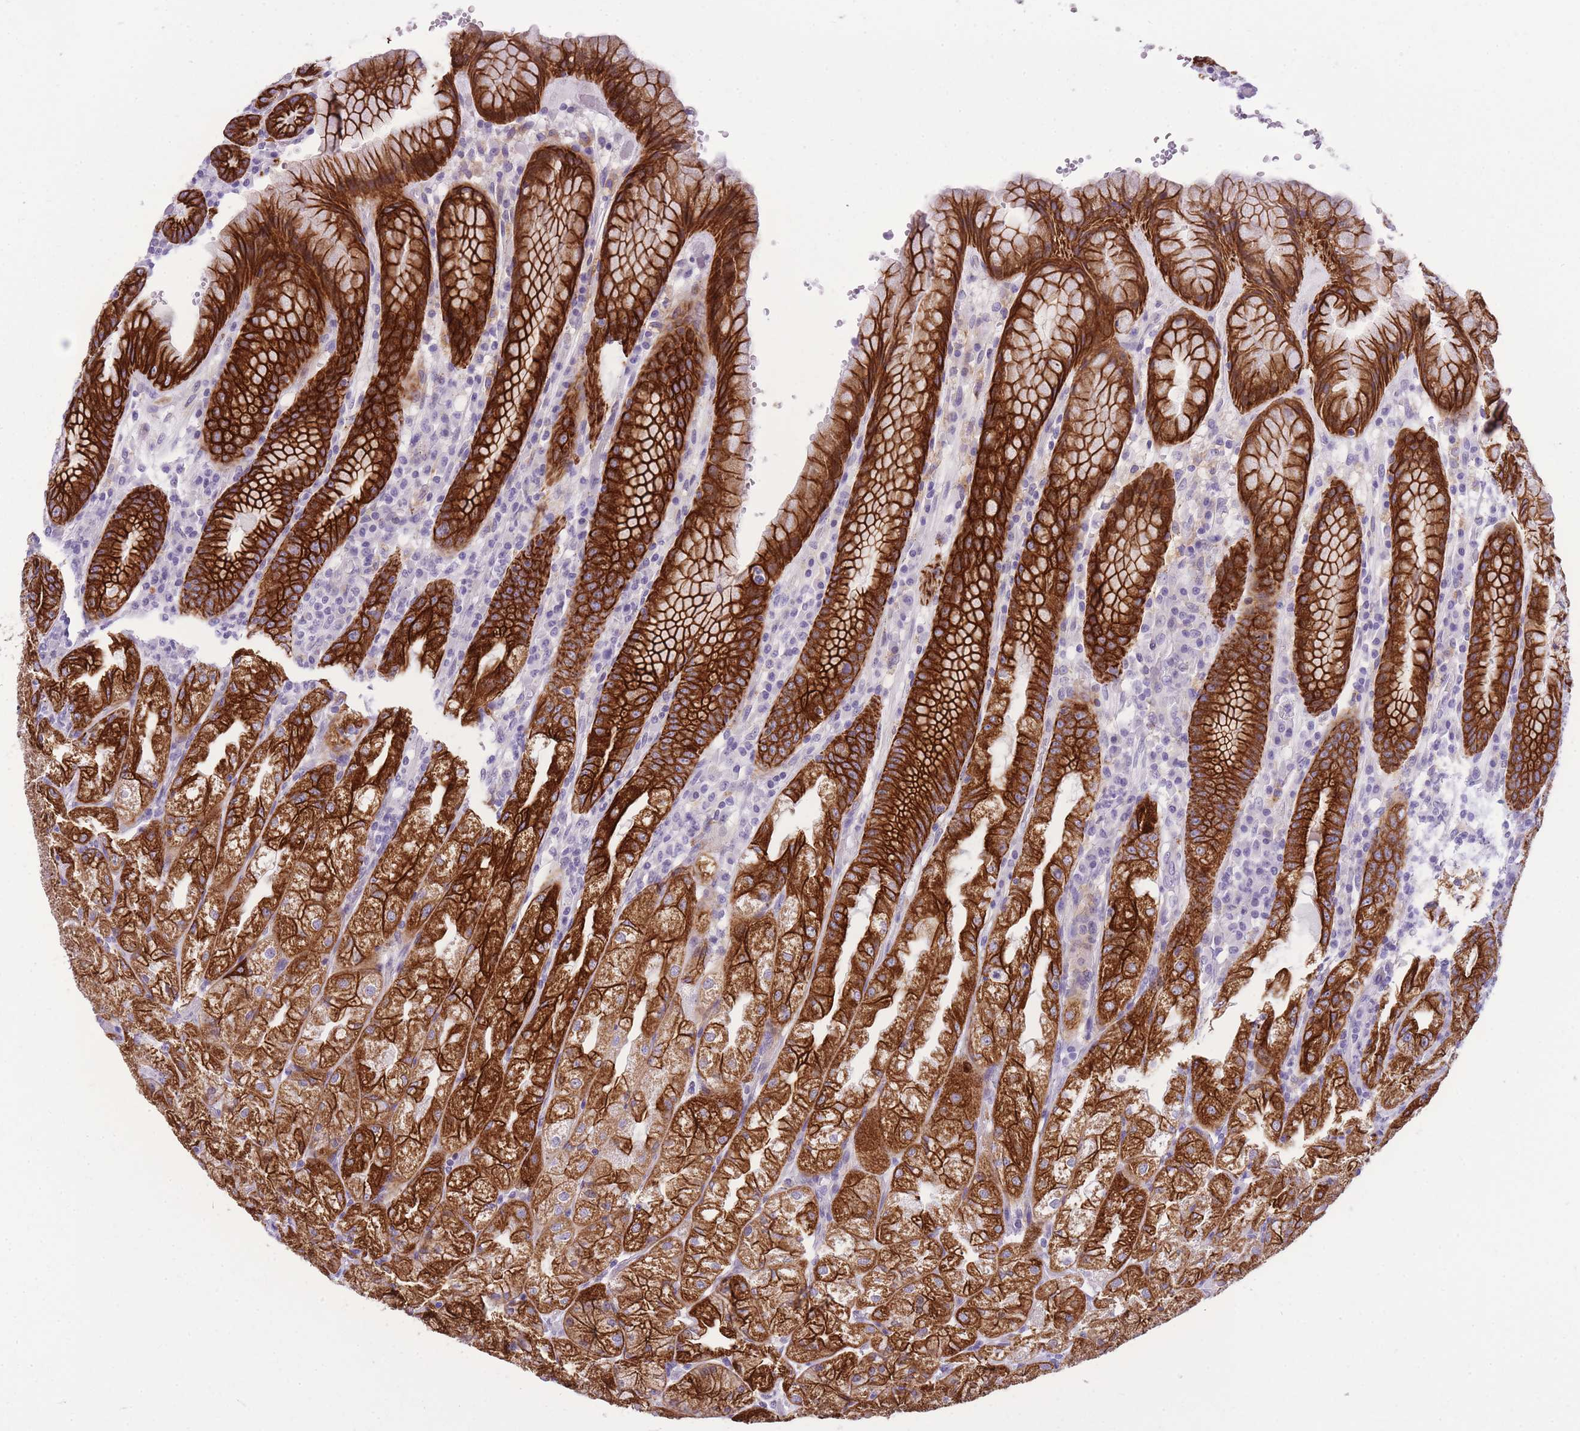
{"staining": {"intensity": "strong", "quantity": ">75%", "location": "cytoplasmic/membranous"}, "tissue": "stomach", "cell_type": "Glandular cells", "image_type": "normal", "snomed": [{"axis": "morphology", "description": "Normal tissue, NOS"}, {"axis": "topography", "description": "Stomach, upper"}], "caption": "Stomach stained with DAB (3,3'-diaminobenzidine) IHC shows high levels of strong cytoplasmic/membranous expression in approximately >75% of glandular cells. The staining is performed using DAB brown chromogen to label protein expression. The nuclei are counter-stained blue using hematoxylin.", "gene": "RADX", "patient": {"sex": "male", "age": 52}}